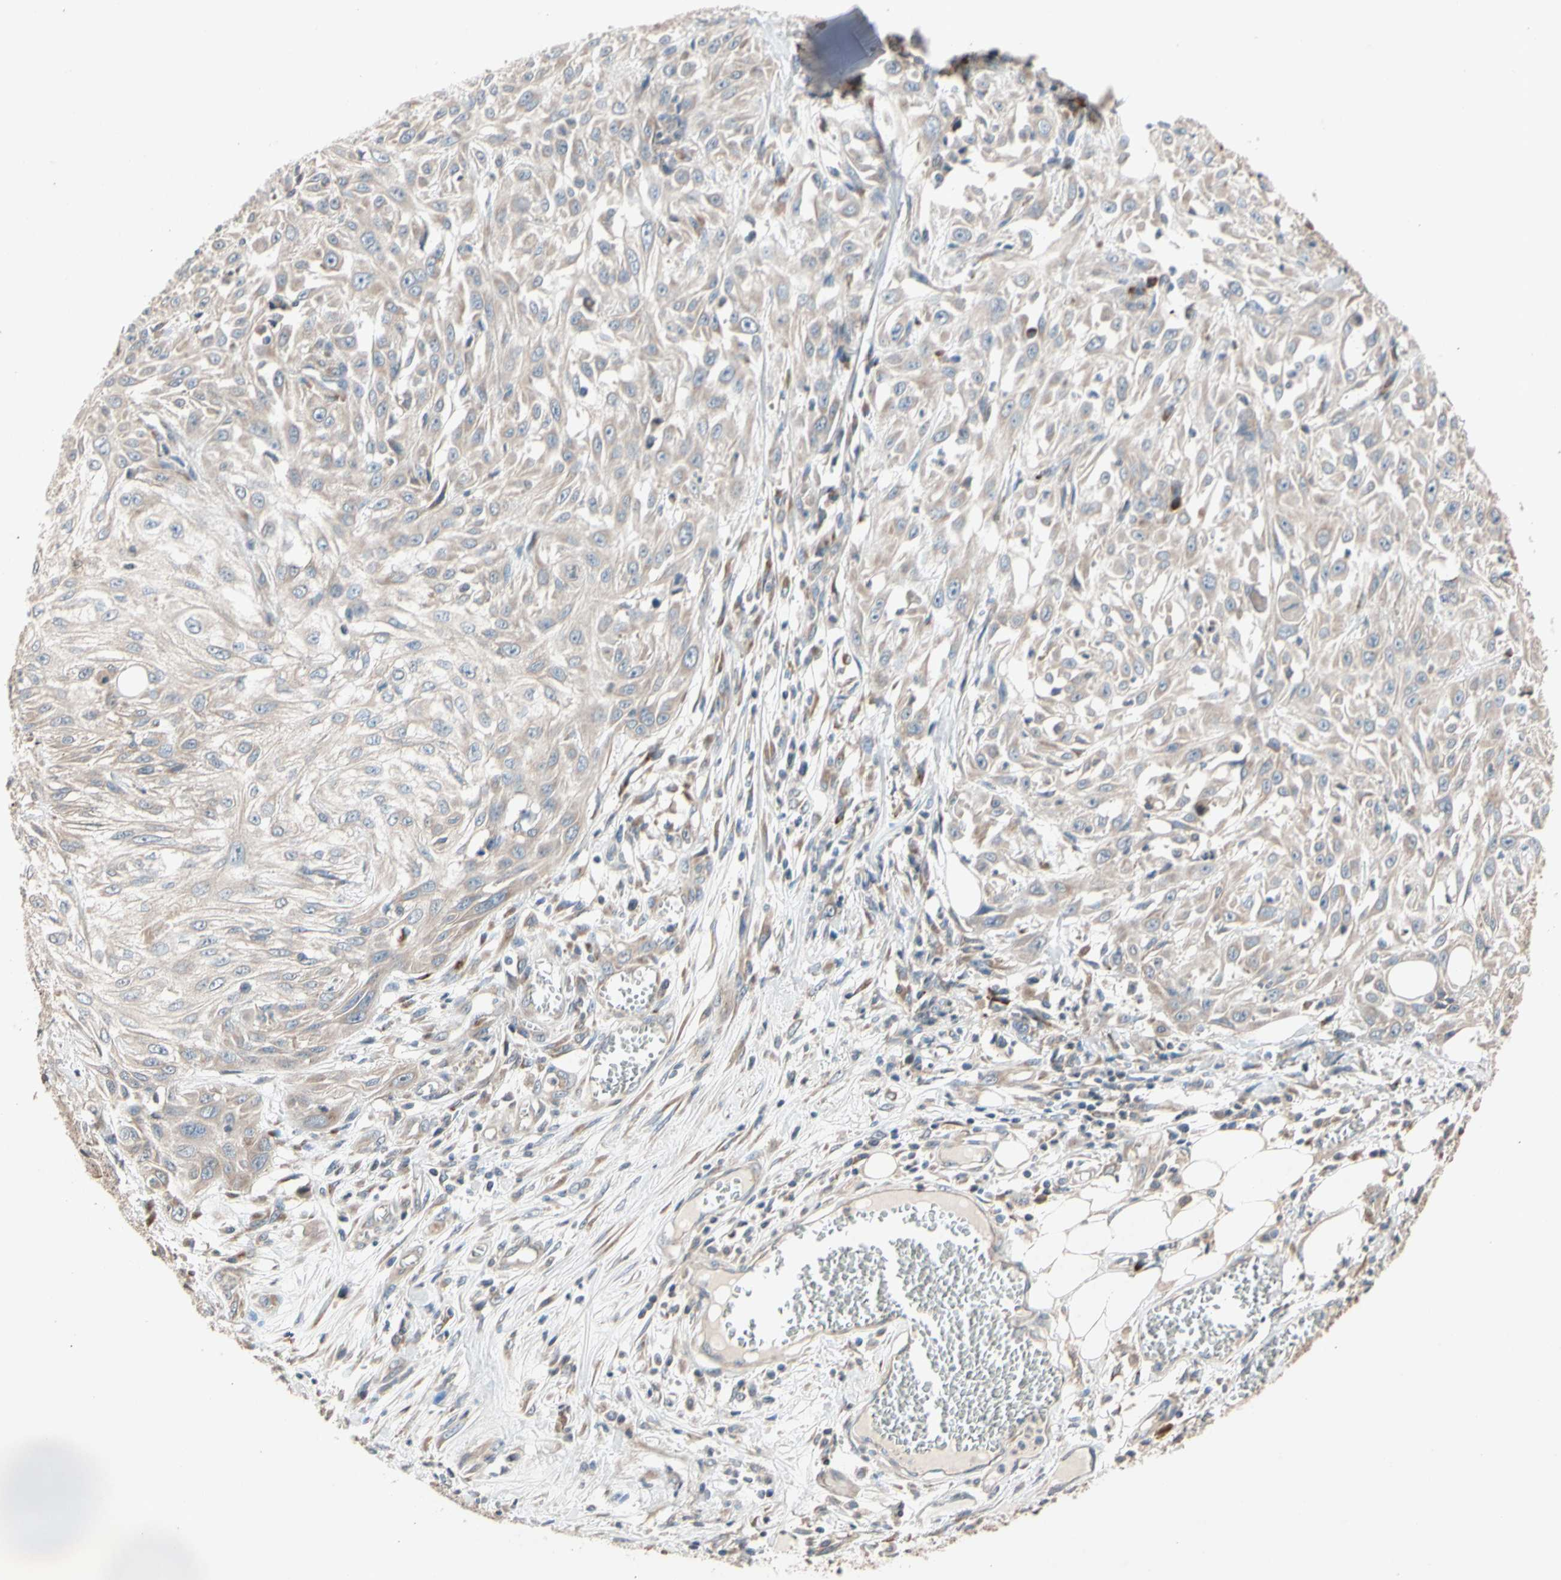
{"staining": {"intensity": "weak", "quantity": ">75%", "location": "cytoplasmic/membranous"}, "tissue": "skin cancer", "cell_type": "Tumor cells", "image_type": "cancer", "snomed": [{"axis": "morphology", "description": "Squamous cell carcinoma, NOS"}, {"axis": "topography", "description": "Skin"}], "caption": "A micrograph of skin squamous cell carcinoma stained for a protein shows weak cytoplasmic/membranous brown staining in tumor cells.", "gene": "PRDX4", "patient": {"sex": "male", "age": 75}}